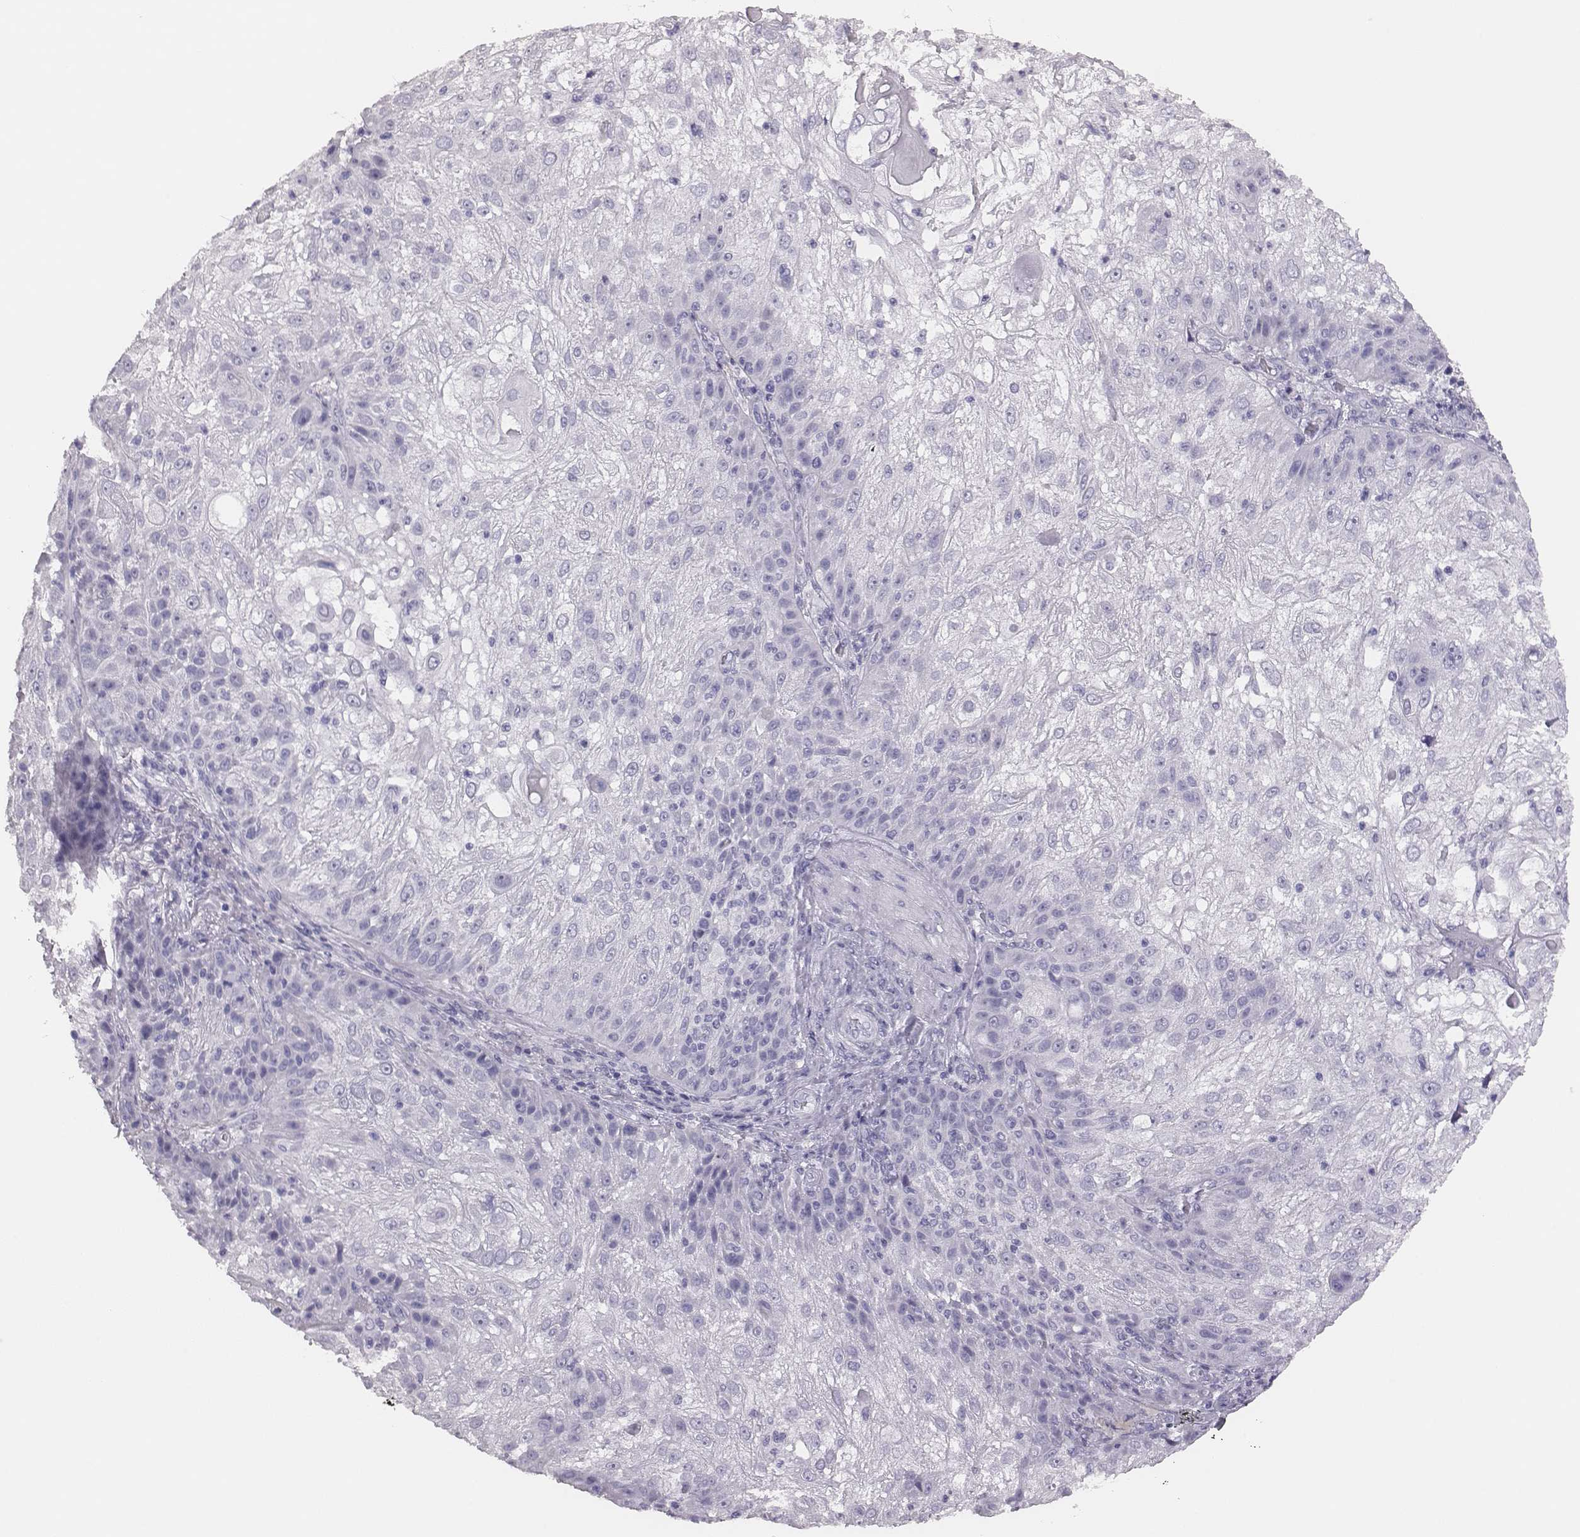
{"staining": {"intensity": "negative", "quantity": "none", "location": "none"}, "tissue": "skin cancer", "cell_type": "Tumor cells", "image_type": "cancer", "snomed": [{"axis": "morphology", "description": "Normal tissue, NOS"}, {"axis": "morphology", "description": "Squamous cell carcinoma, NOS"}, {"axis": "topography", "description": "Skin"}], "caption": "High power microscopy micrograph of an IHC micrograph of skin cancer (squamous cell carcinoma), revealing no significant staining in tumor cells.", "gene": "H1-6", "patient": {"sex": "female", "age": 83}}